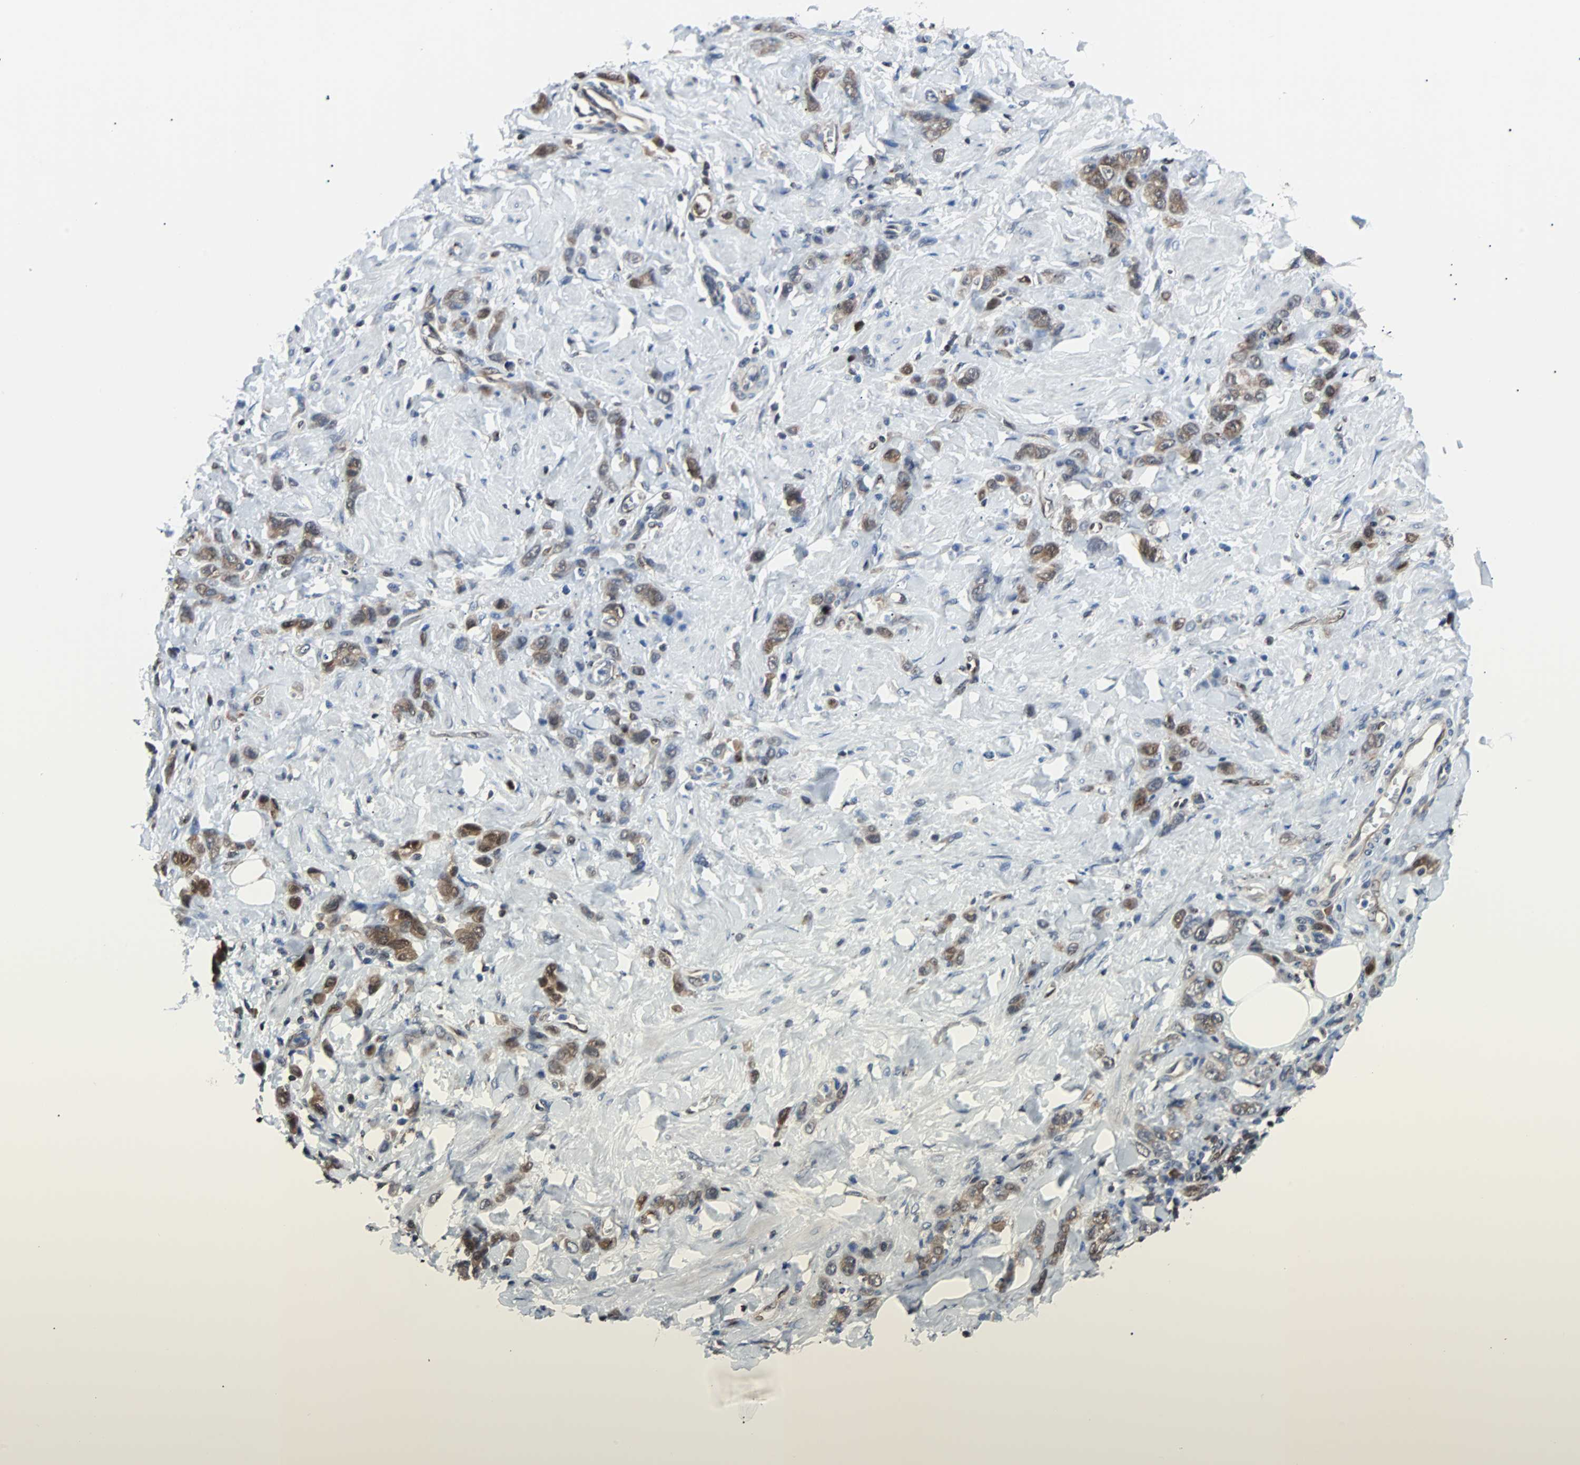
{"staining": {"intensity": "moderate", "quantity": ">75%", "location": "cytoplasmic/membranous"}, "tissue": "stomach cancer", "cell_type": "Tumor cells", "image_type": "cancer", "snomed": [{"axis": "morphology", "description": "Adenocarcinoma, NOS"}, {"axis": "topography", "description": "Stomach"}], "caption": "Adenocarcinoma (stomach) stained with DAB (3,3'-diaminobenzidine) immunohistochemistry reveals medium levels of moderate cytoplasmic/membranous staining in approximately >75% of tumor cells. Using DAB (3,3'-diaminobenzidine) (brown) and hematoxylin (blue) stains, captured at high magnification using brightfield microscopy.", "gene": "MAP2K6", "patient": {"sex": "male", "age": 82}}